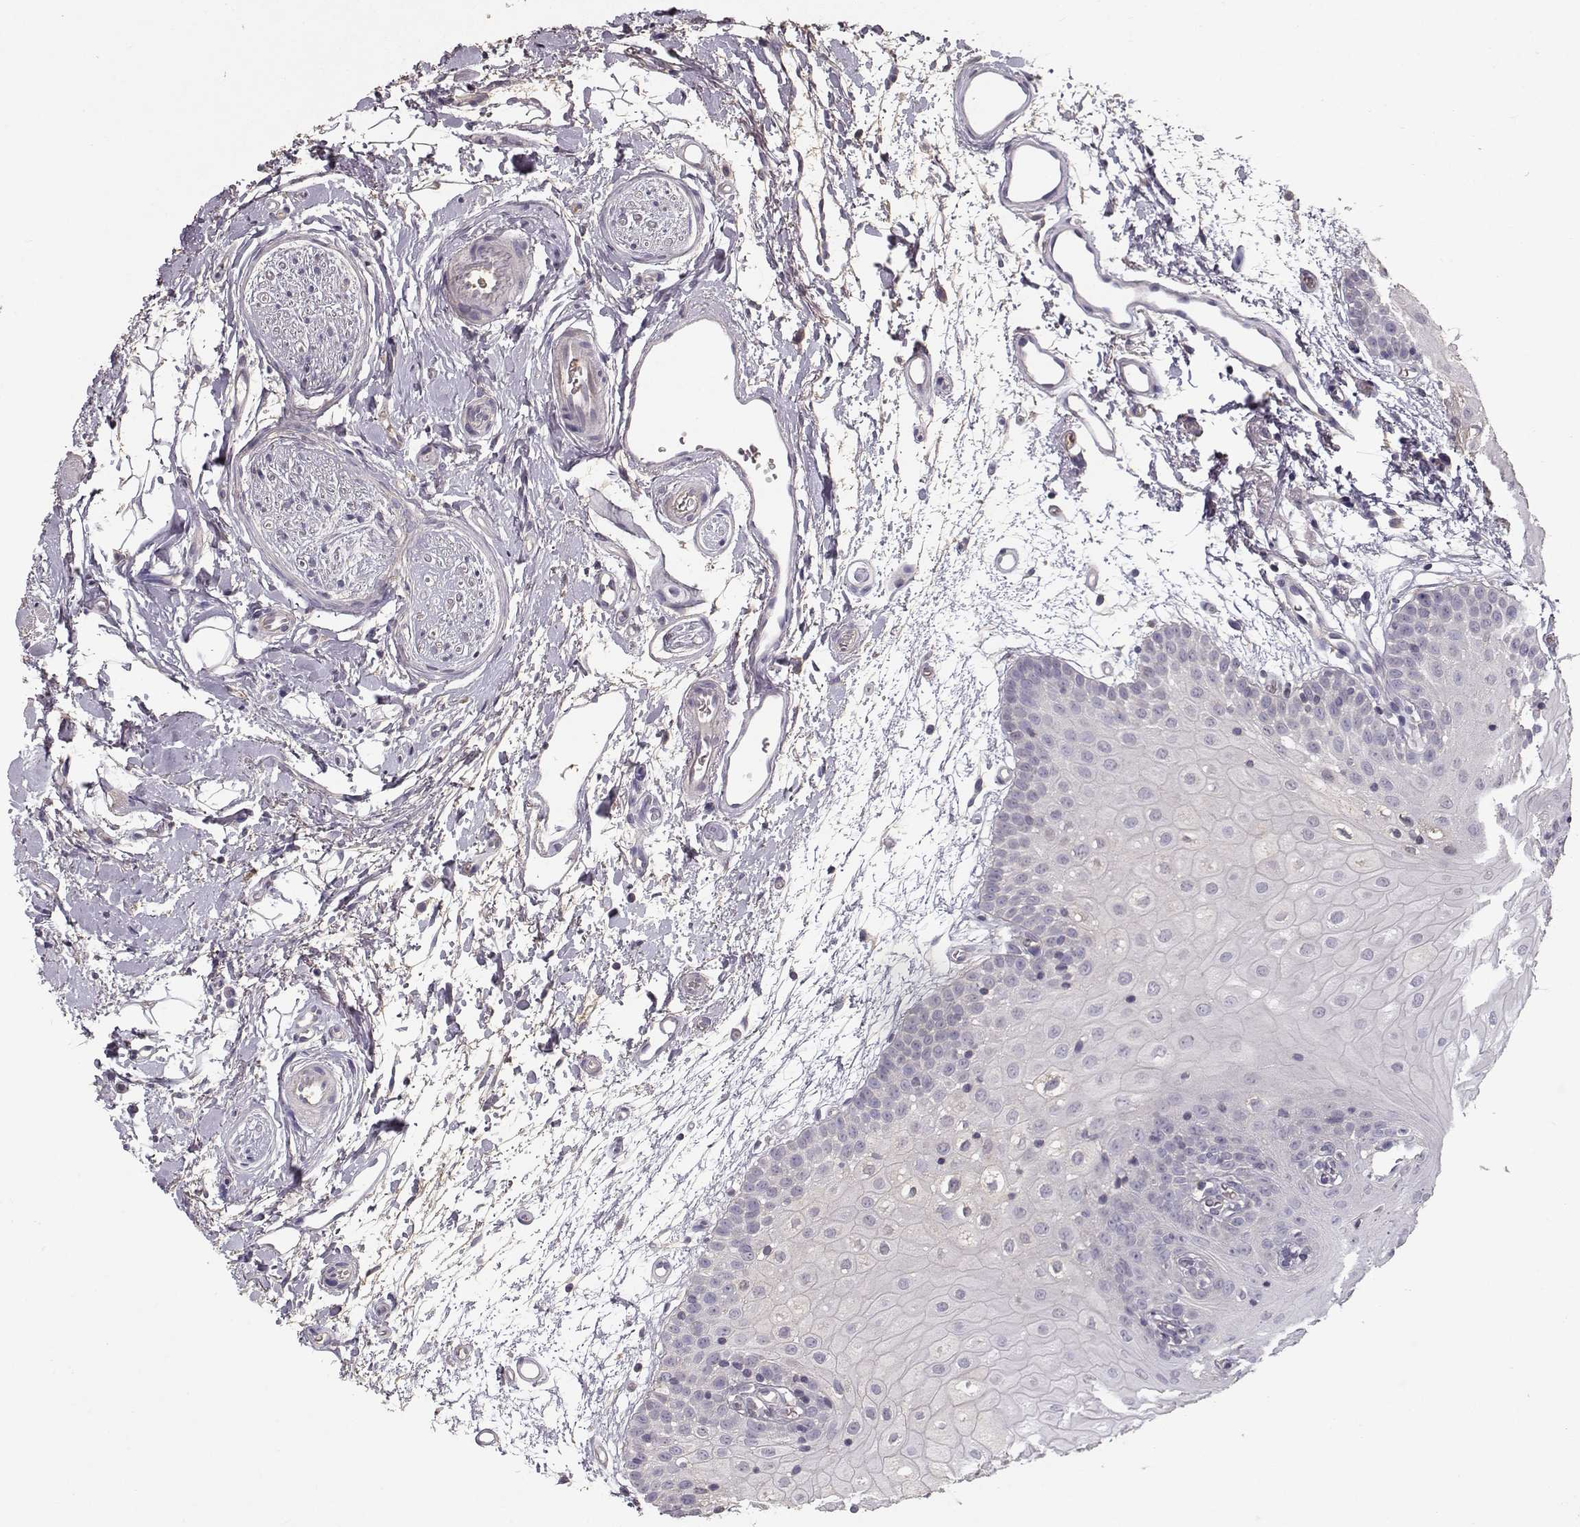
{"staining": {"intensity": "negative", "quantity": "none", "location": "none"}, "tissue": "oral mucosa", "cell_type": "Squamous epithelial cells", "image_type": "normal", "snomed": [{"axis": "morphology", "description": "Normal tissue, NOS"}, {"axis": "morphology", "description": "Squamous cell carcinoma, NOS"}, {"axis": "topography", "description": "Oral tissue"}, {"axis": "topography", "description": "Head-Neck"}], "caption": "The photomicrograph exhibits no significant staining in squamous epithelial cells of oral mucosa.", "gene": "PMCH", "patient": {"sex": "female", "age": 75}}